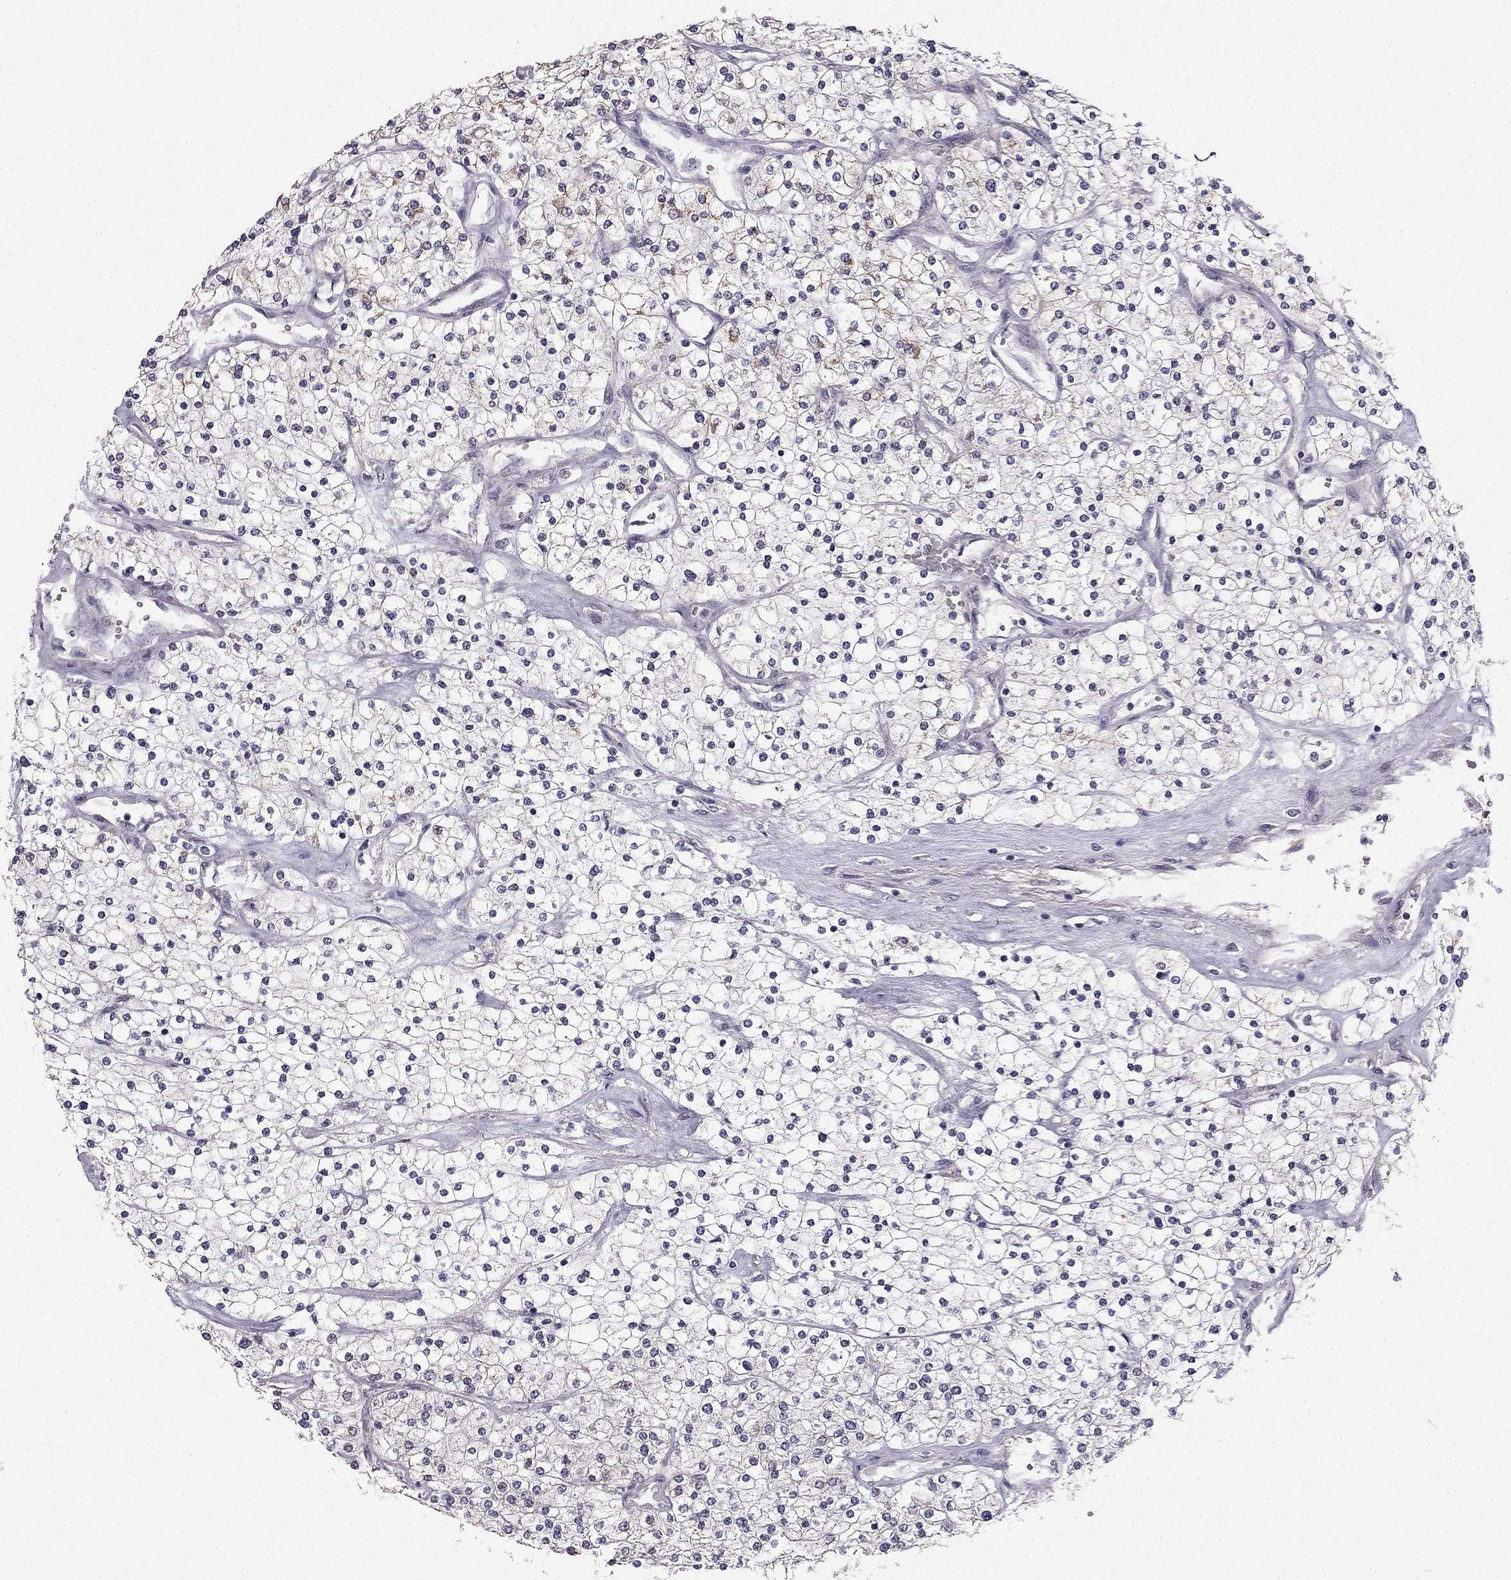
{"staining": {"intensity": "negative", "quantity": "none", "location": "none"}, "tissue": "renal cancer", "cell_type": "Tumor cells", "image_type": "cancer", "snomed": [{"axis": "morphology", "description": "Adenocarcinoma, NOS"}, {"axis": "topography", "description": "Kidney"}], "caption": "DAB (3,3'-diaminobenzidine) immunohistochemical staining of adenocarcinoma (renal) displays no significant expression in tumor cells.", "gene": "TSPYL5", "patient": {"sex": "male", "age": 80}}